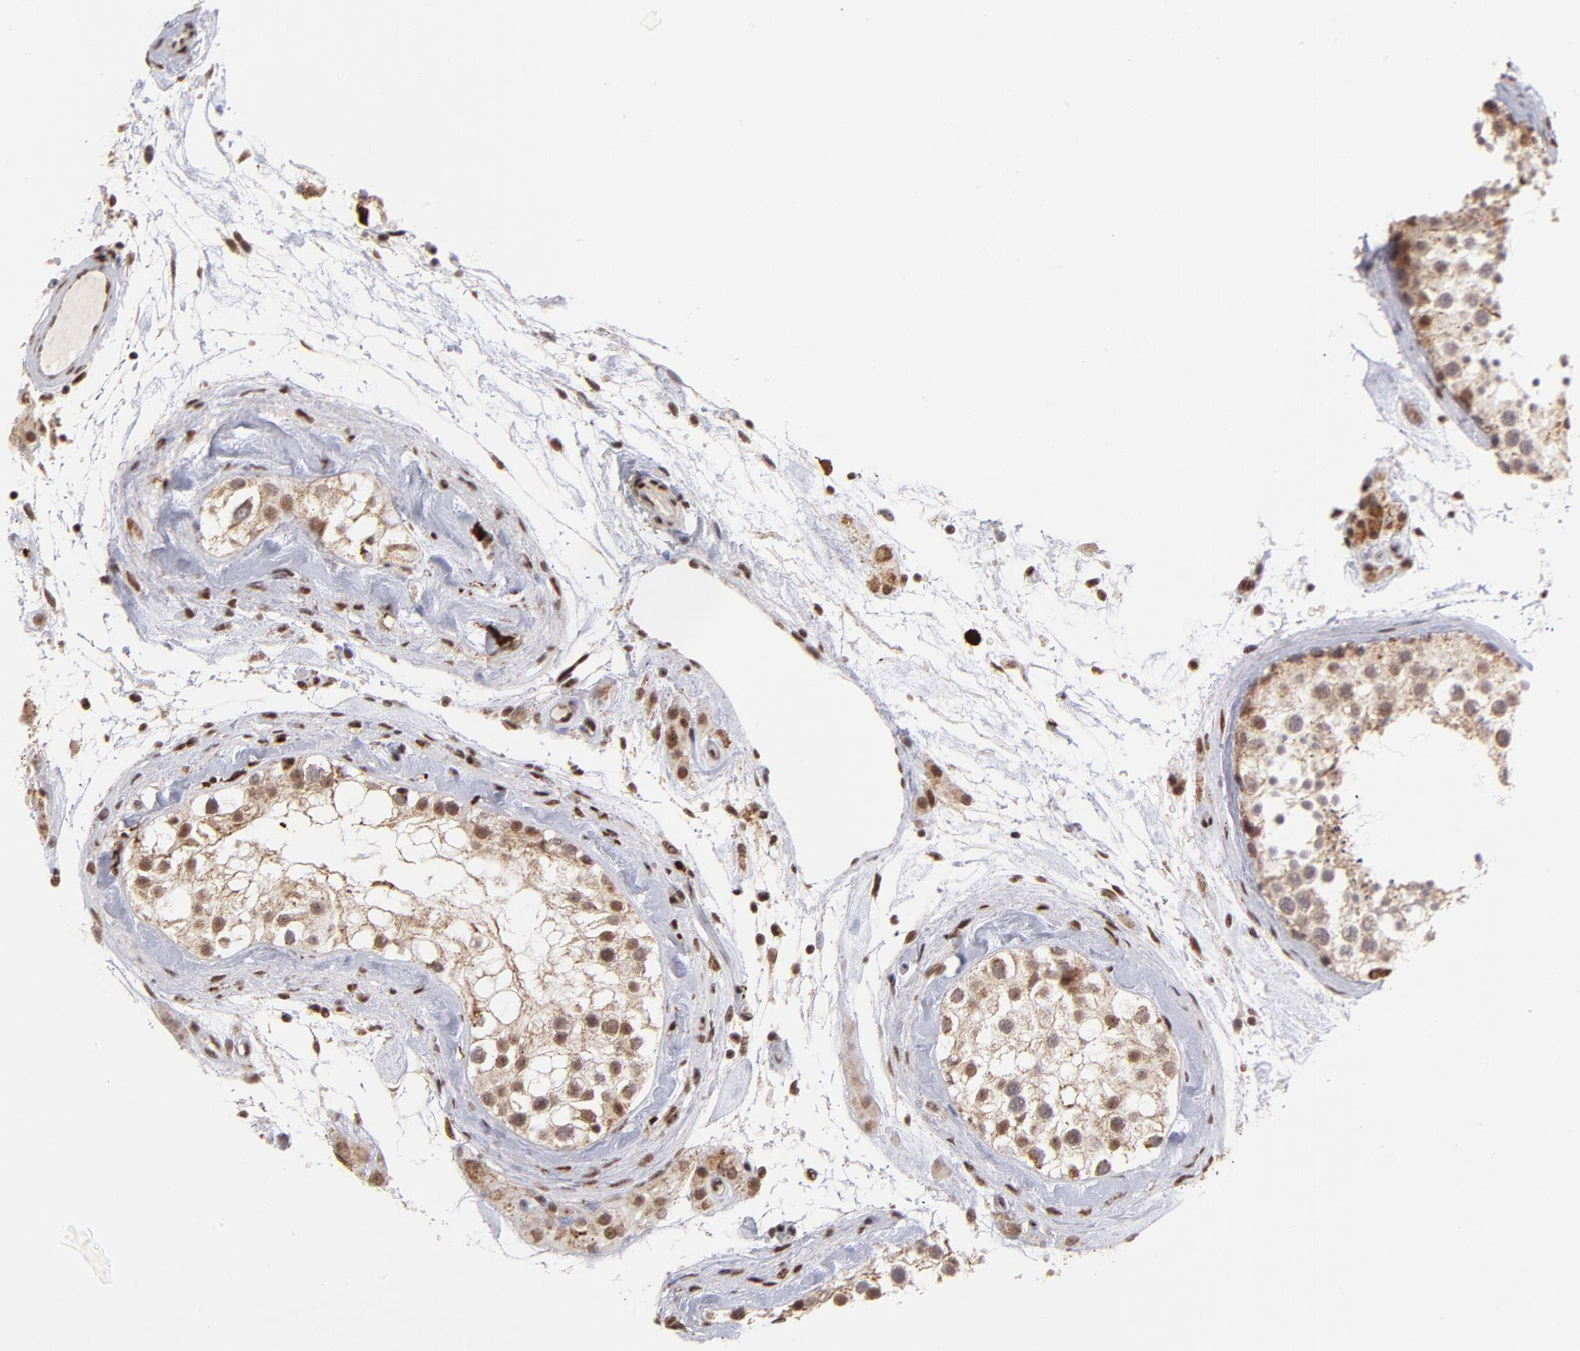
{"staining": {"intensity": "moderate", "quantity": ">75%", "location": "cytoplasmic/membranous,nuclear"}, "tissue": "testis", "cell_type": "Cells in seminiferous ducts", "image_type": "normal", "snomed": [{"axis": "morphology", "description": "Normal tissue, NOS"}, {"axis": "topography", "description": "Testis"}], "caption": "Approximately >75% of cells in seminiferous ducts in unremarkable testis exhibit moderate cytoplasmic/membranous,nuclear protein staining as visualized by brown immunohistochemical staining.", "gene": "ZFX", "patient": {"sex": "male", "age": 46}}